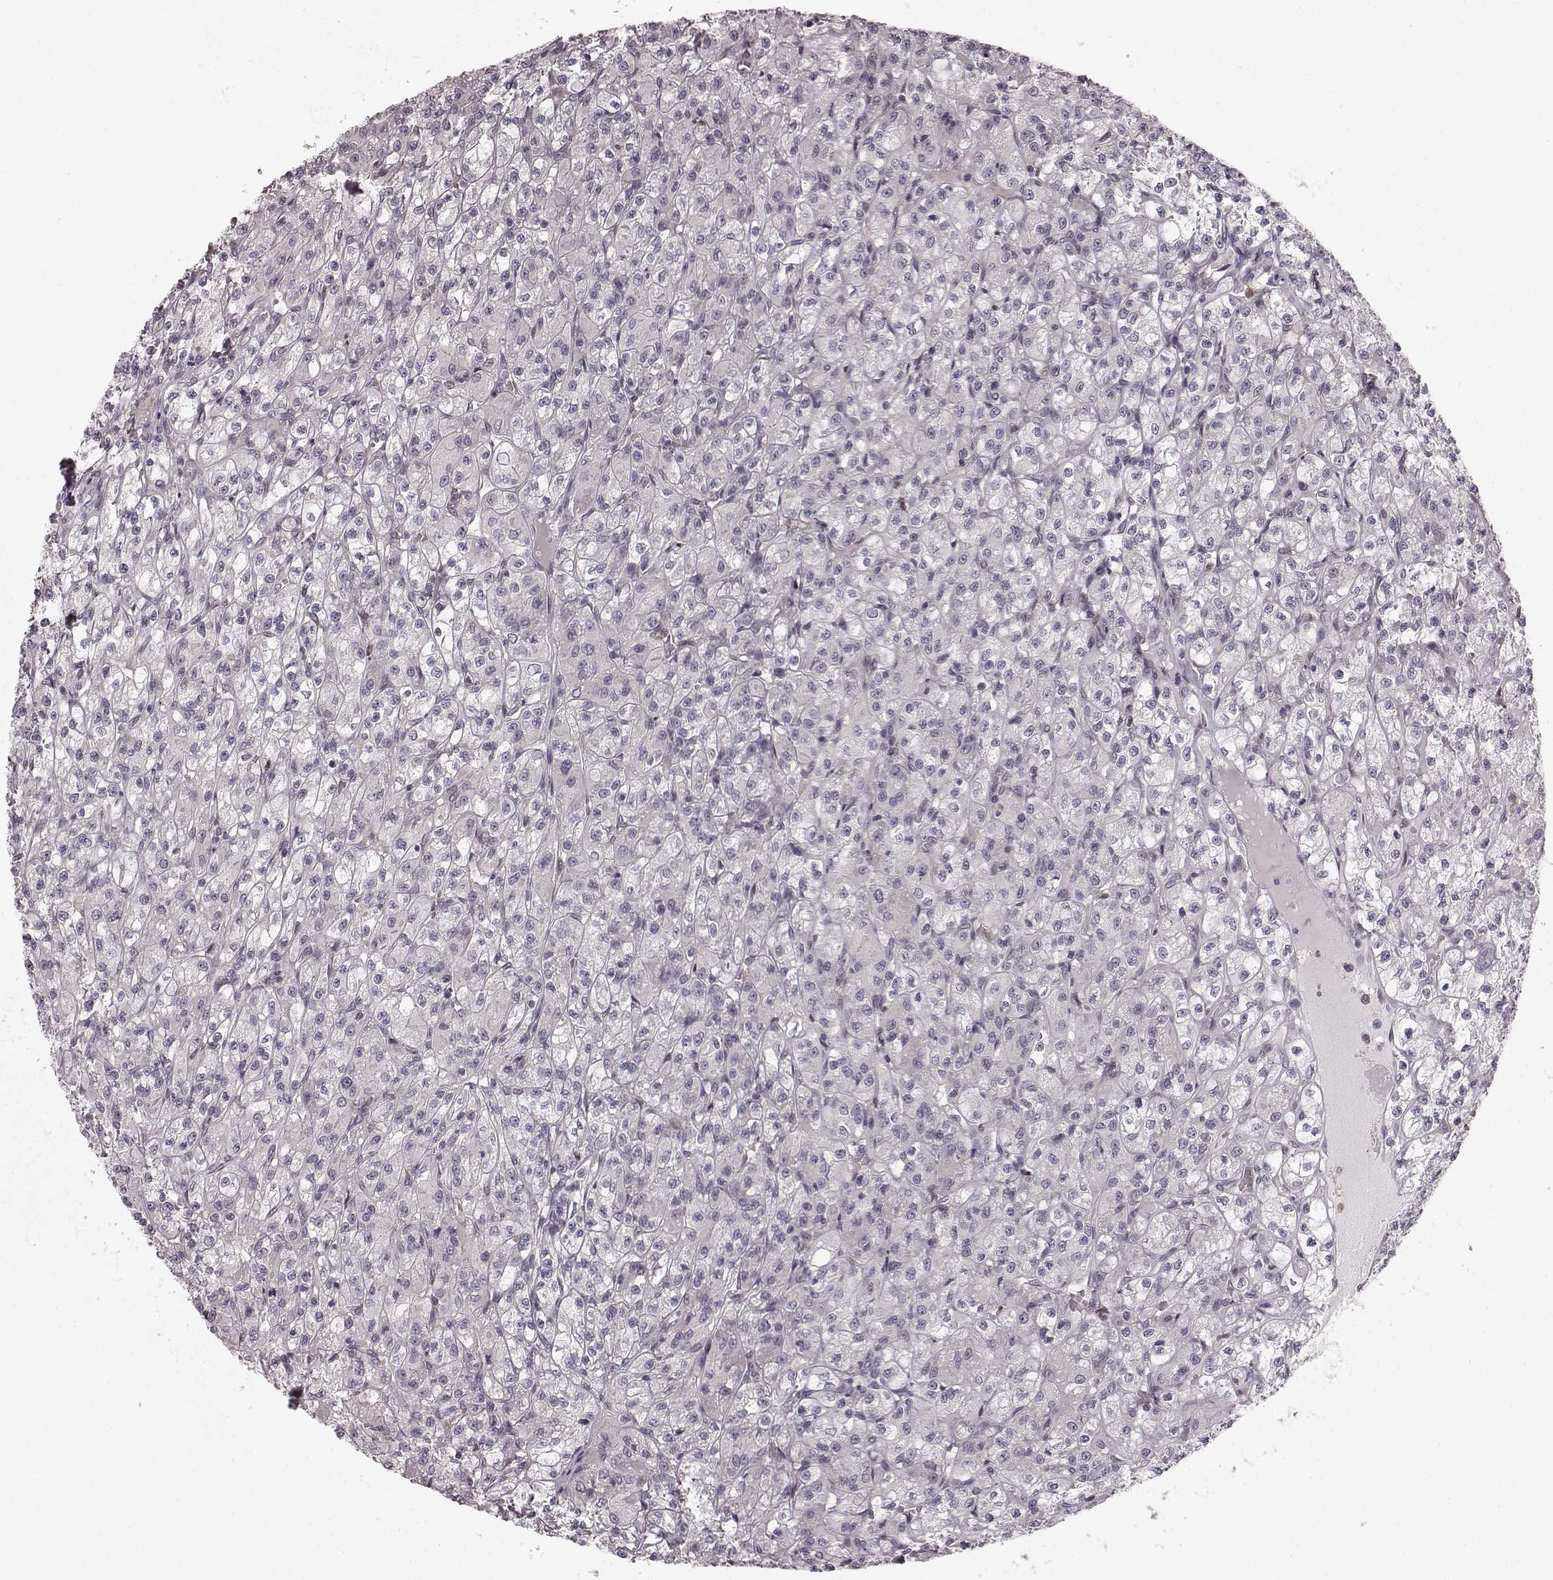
{"staining": {"intensity": "negative", "quantity": "none", "location": "none"}, "tissue": "renal cancer", "cell_type": "Tumor cells", "image_type": "cancer", "snomed": [{"axis": "morphology", "description": "Adenocarcinoma, NOS"}, {"axis": "topography", "description": "Kidney"}], "caption": "A photomicrograph of human renal adenocarcinoma is negative for staining in tumor cells.", "gene": "CHIT1", "patient": {"sex": "female", "age": 70}}